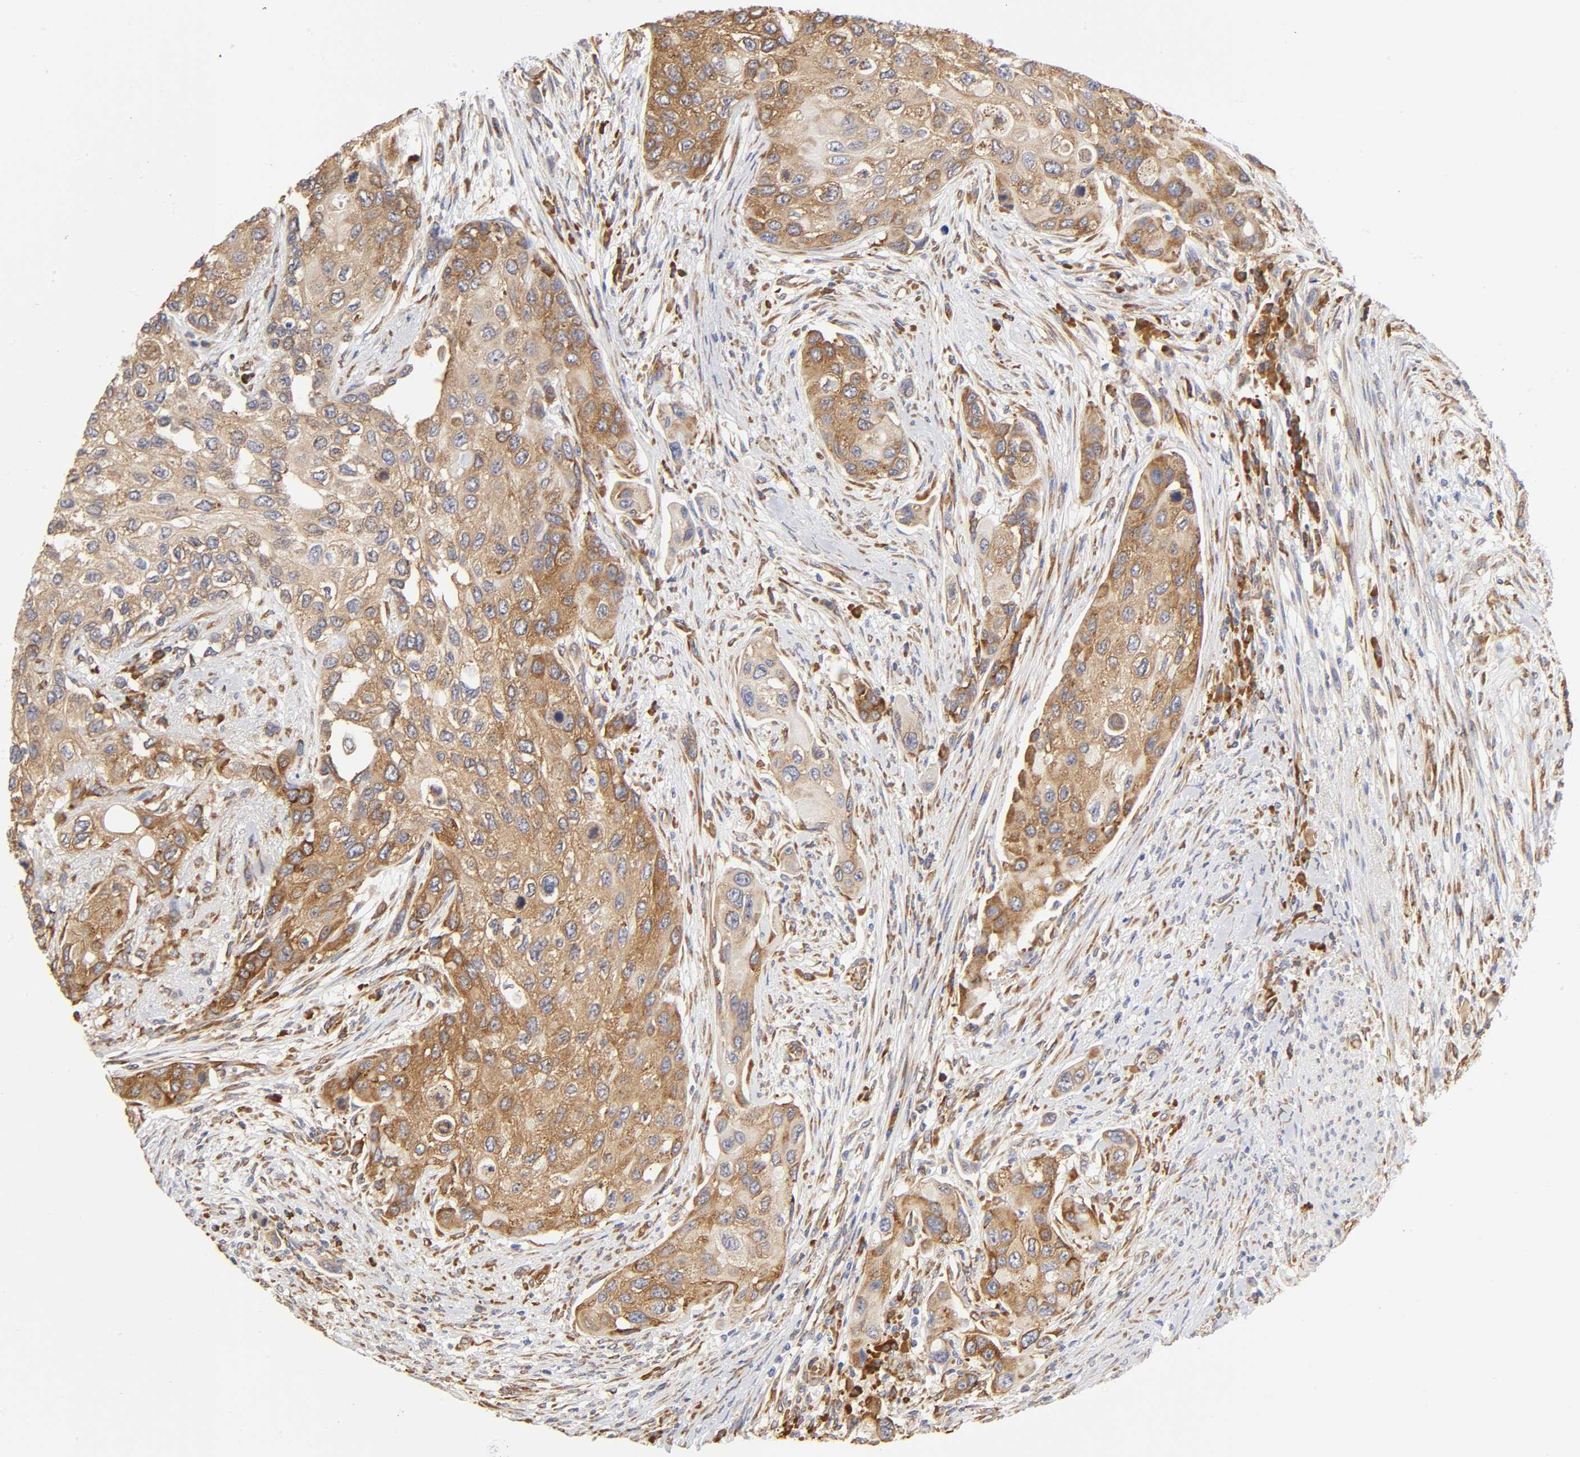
{"staining": {"intensity": "moderate", "quantity": ">75%", "location": "cytoplasmic/membranous"}, "tissue": "urothelial cancer", "cell_type": "Tumor cells", "image_type": "cancer", "snomed": [{"axis": "morphology", "description": "Urothelial carcinoma, High grade"}, {"axis": "topography", "description": "Urinary bladder"}], "caption": "A photomicrograph showing moderate cytoplasmic/membranous expression in about >75% of tumor cells in urothelial cancer, as visualized by brown immunohistochemical staining.", "gene": "RPL14", "patient": {"sex": "female", "age": 56}}